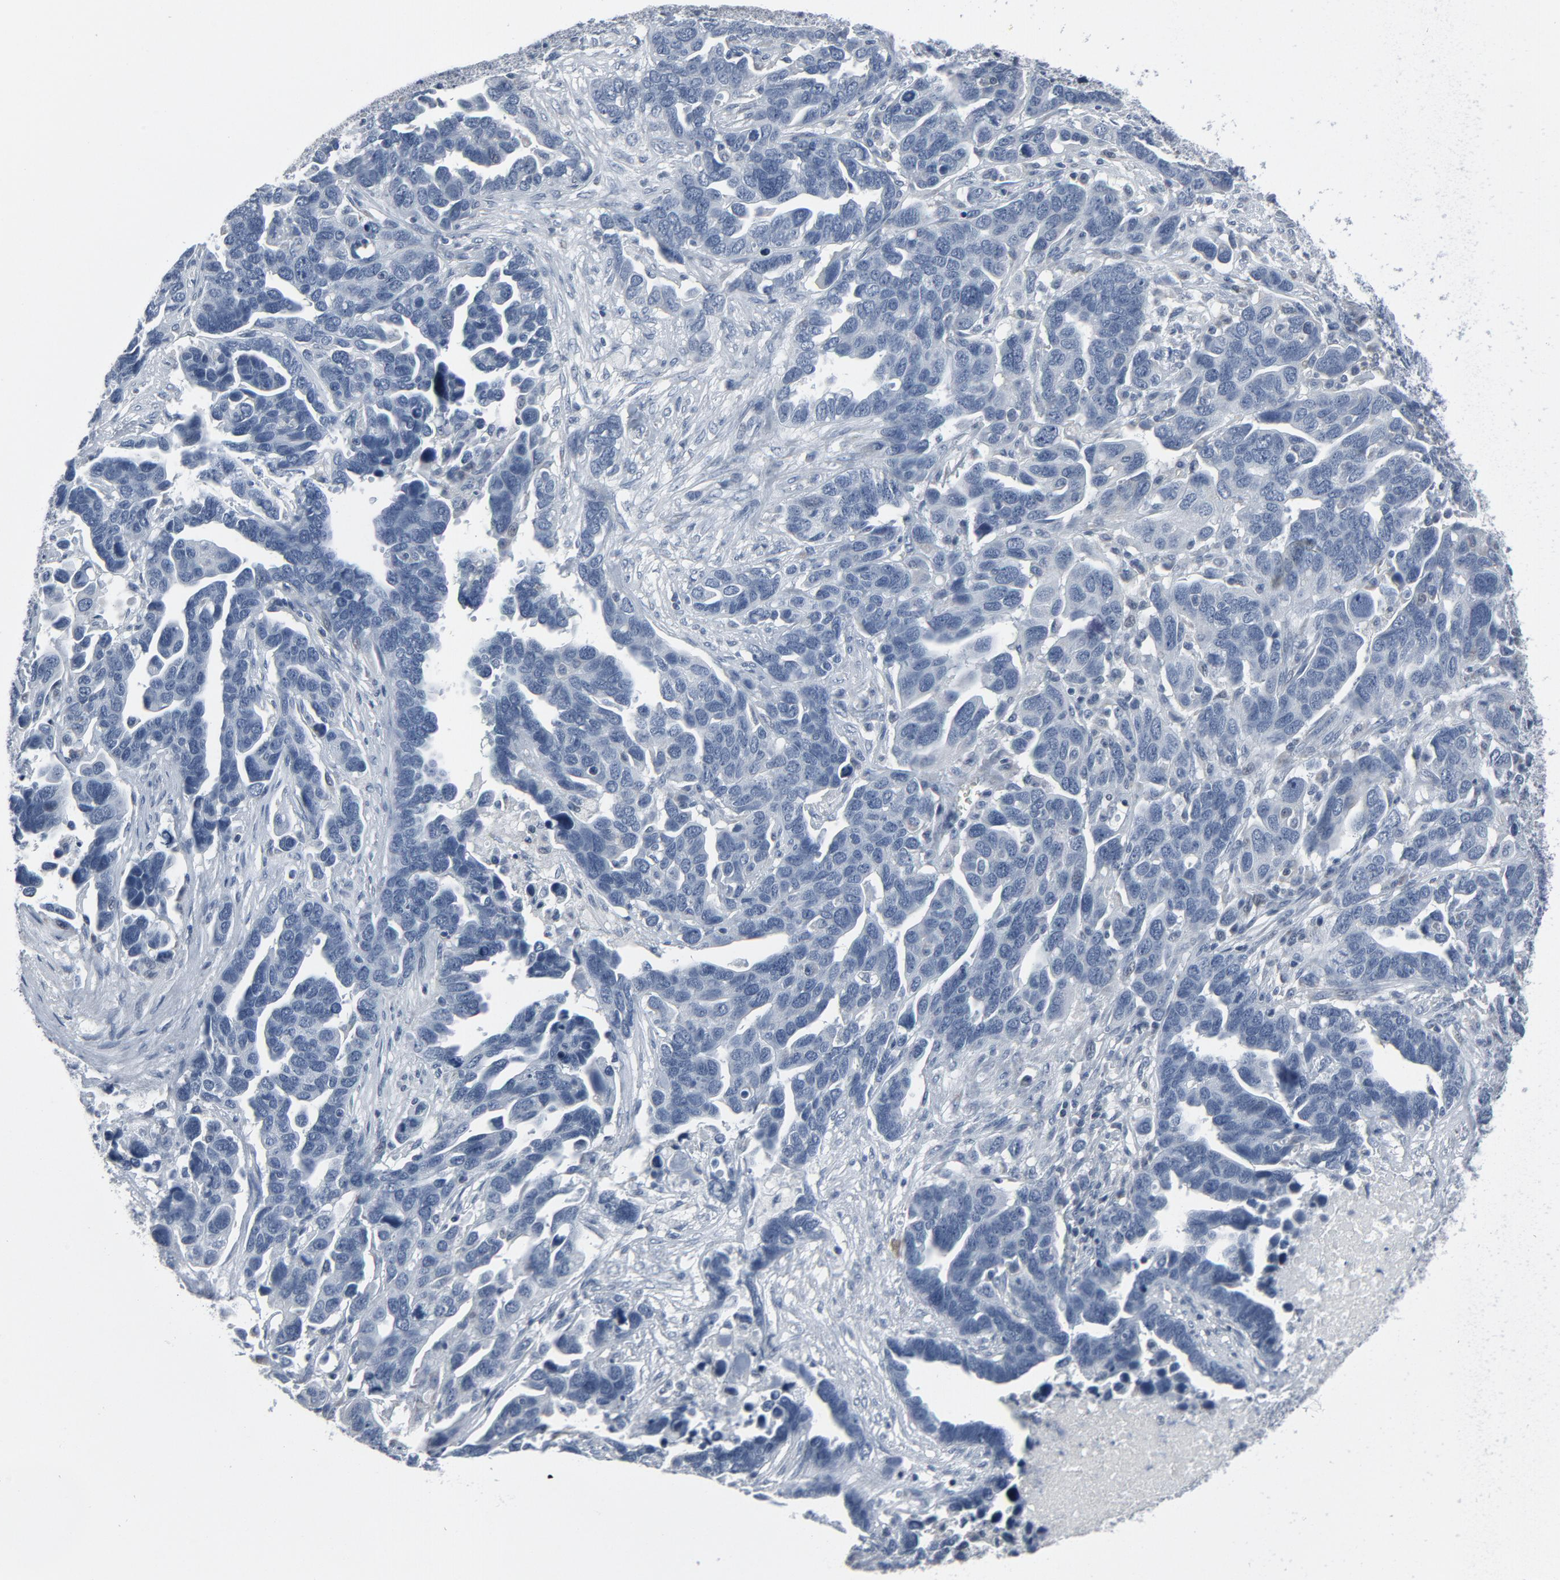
{"staining": {"intensity": "negative", "quantity": "none", "location": "none"}, "tissue": "ovarian cancer", "cell_type": "Tumor cells", "image_type": "cancer", "snomed": [{"axis": "morphology", "description": "Cystadenocarcinoma, serous, NOS"}, {"axis": "topography", "description": "Ovary"}], "caption": "IHC image of neoplastic tissue: human ovarian cancer (serous cystadenocarcinoma) stained with DAB shows no significant protein positivity in tumor cells.", "gene": "GPX2", "patient": {"sex": "female", "age": 54}}